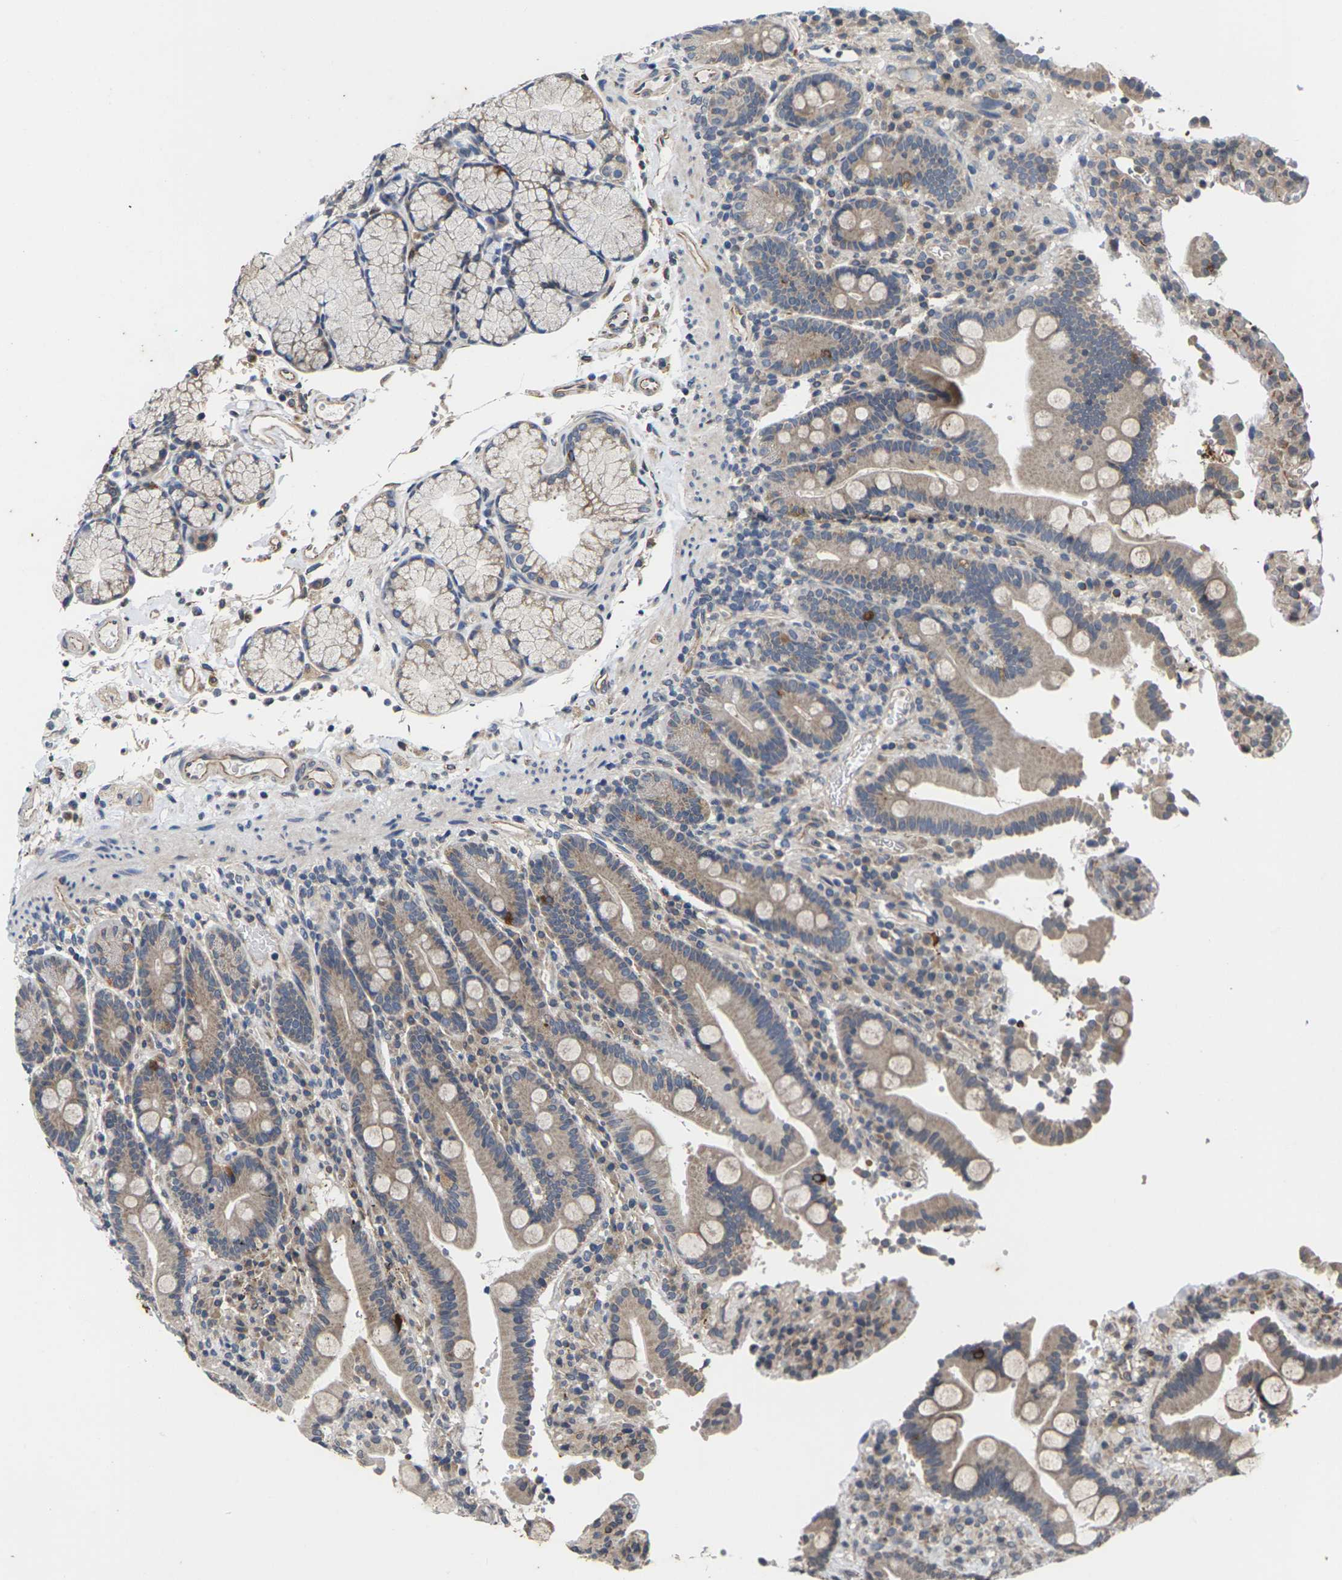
{"staining": {"intensity": "moderate", "quantity": ">75%", "location": "cytoplasmic/membranous"}, "tissue": "duodenum", "cell_type": "Glandular cells", "image_type": "normal", "snomed": [{"axis": "morphology", "description": "Normal tissue, NOS"}, {"axis": "topography", "description": "Small intestine, NOS"}], "caption": "DAB (3,3'-diaminobenzidine) immunohistochemical staining of benign duodenum displays moderate cytoplasmic/membranous protein staining in about >75% of glandular cells.", "gene": "DKK2", "patient": {"sex": "female", "age": 71}}